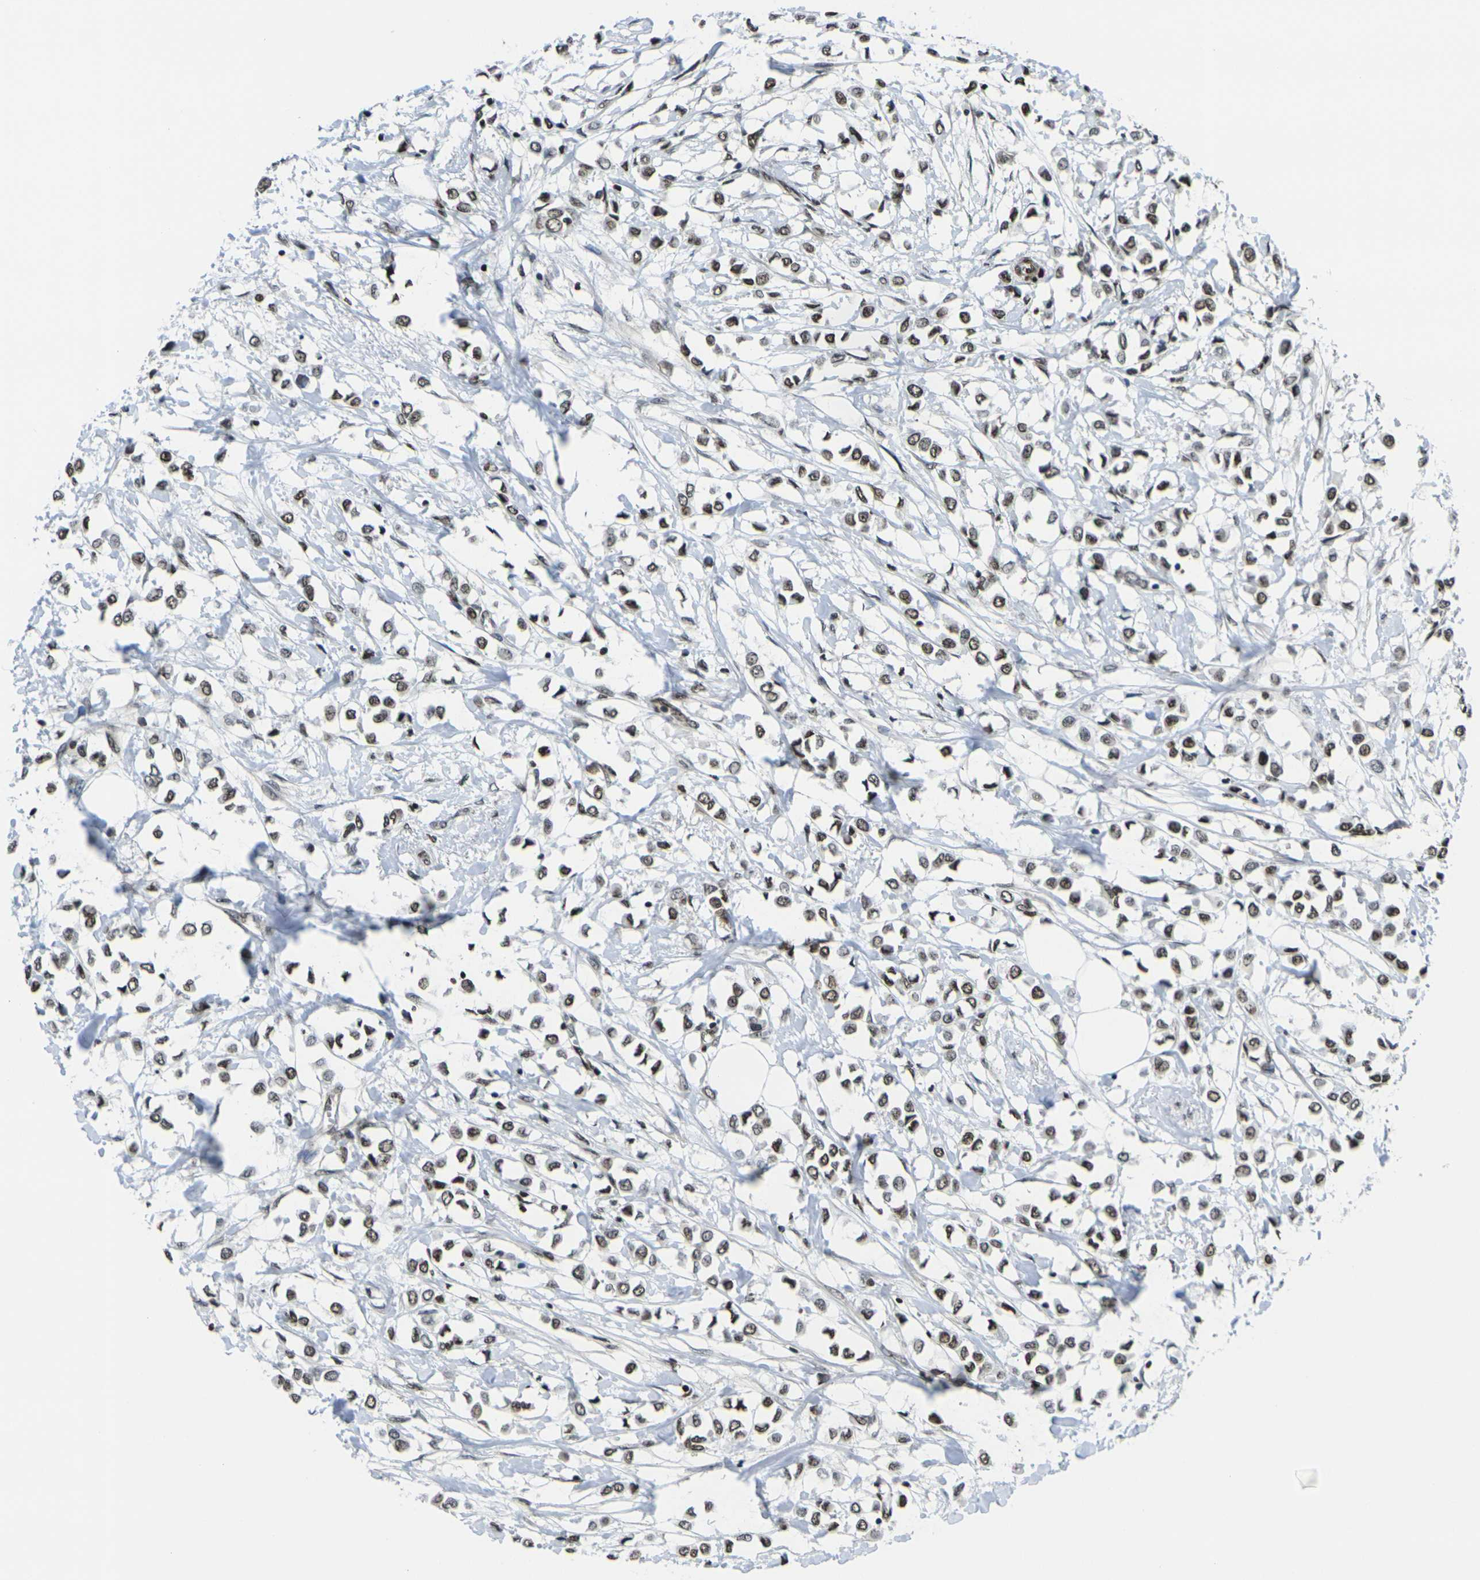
{"staining": {"intensity": "moderate", "quantity": ">75%", "location": "nuclear"}, "tissue": "breast cancer", "cell_type": "Tumor cells", "image_type": "cancer", "snomed": [{"axis": "morphology", "description": "Lobular carcinoma"}, {"axis": "topography", "description": "Breast"}], "caption": "Breast cancer tissue exhibits moderate nuclear expression in approximately >75% of tumor cells, visualized by immunohistochemistry.", "gene": "H1-10", "patient": {"sex": "female", "age": 51}}